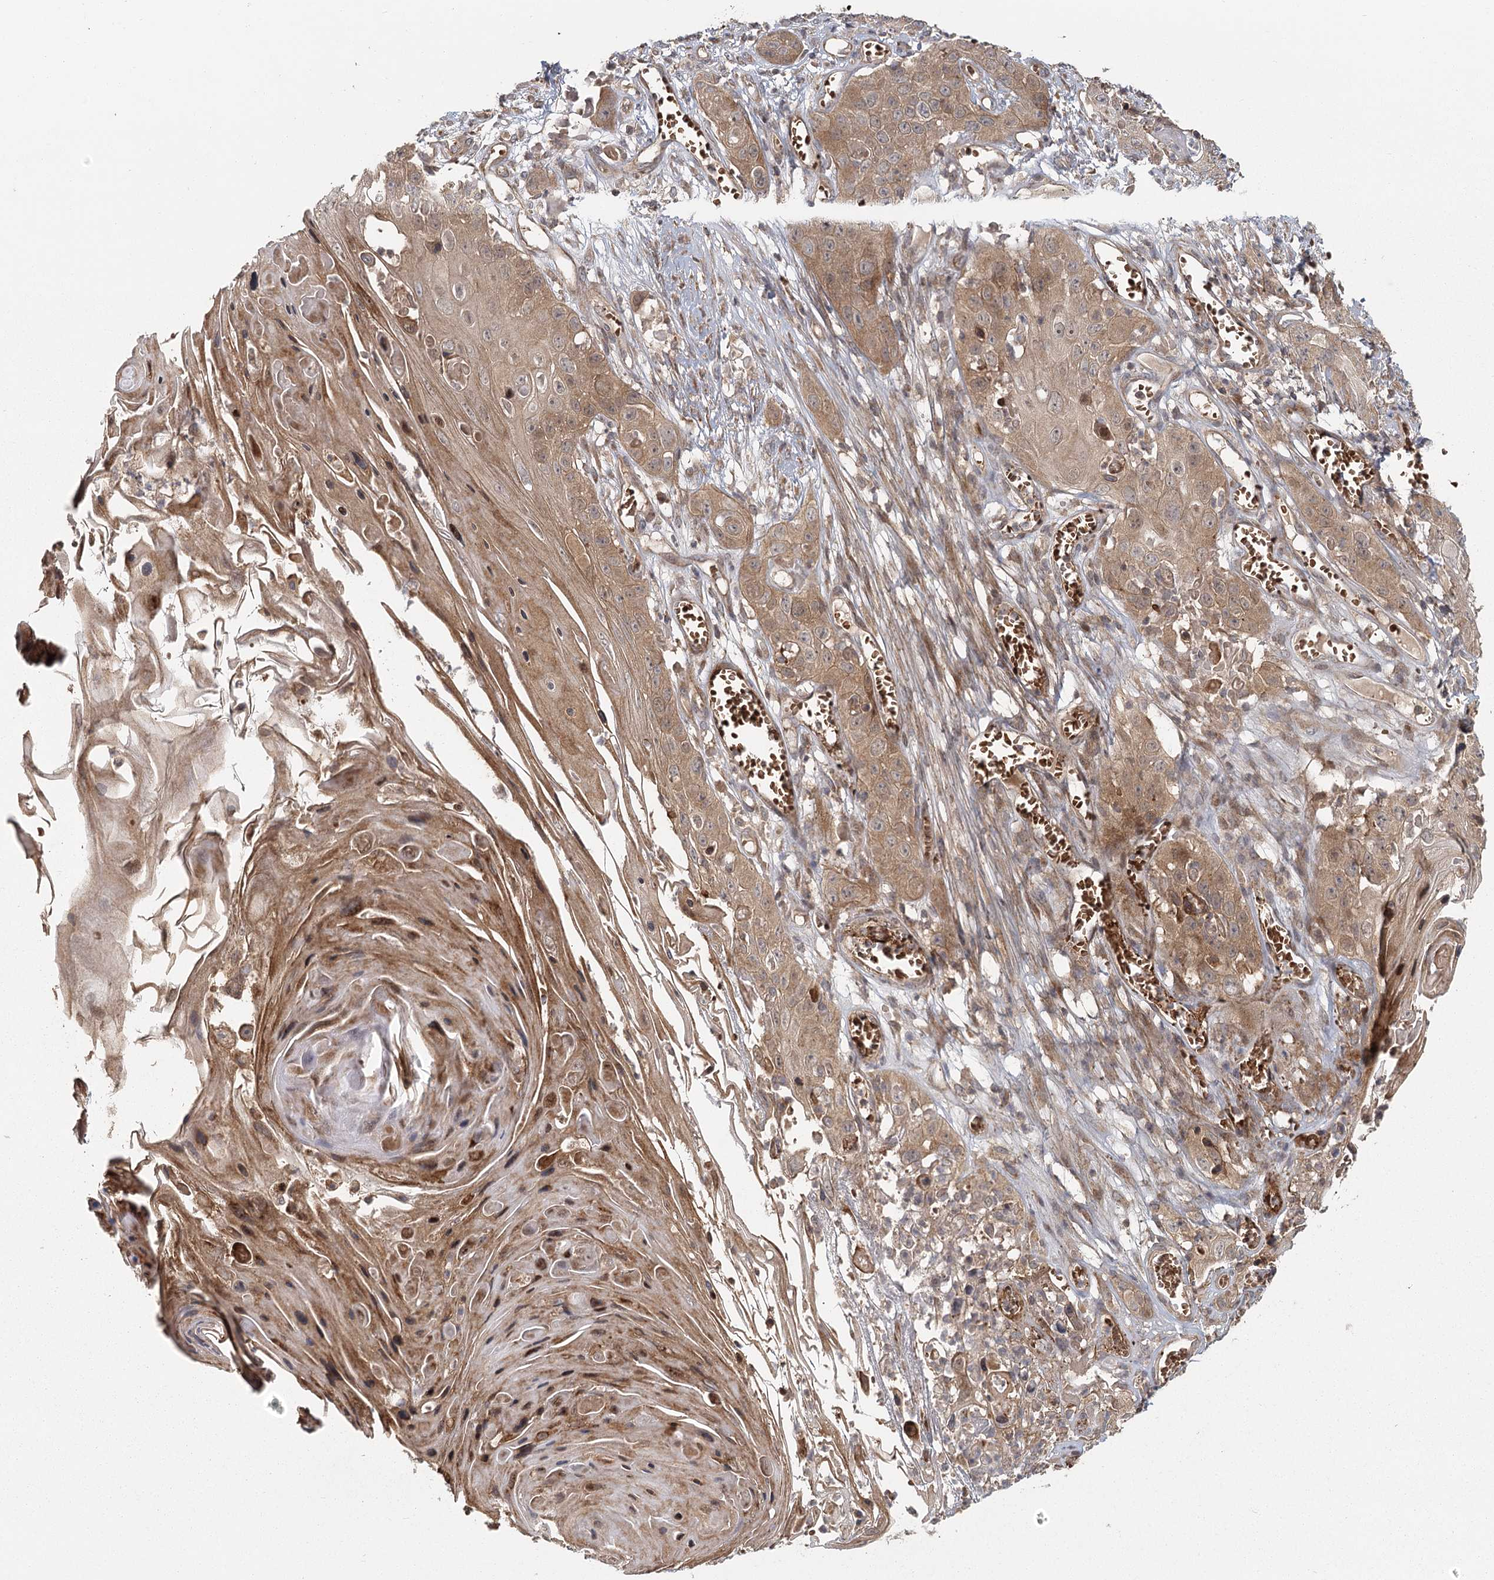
{"staining": {"intensity": "moderate", "quantity": ">75%", "location": "cytoplasmic/membranous"}, "tissue": "skin cancer", "cell_type": "Tumor cells", "image_type": "cancer", "snomed": [{"axis": "morphology", "description": "Squamous cell carcinoma, NOS"}, {"axis": "topography", "description": "Skin"}], "caption": "DAB (3,3'-diaminobenzidine) immunohistochemical staining of human skin cancer demonstrates moderate cytoplasmic/membranous protein staining in about >75% of tumor cells.", "gene": "RAPGEF6", "patient": {"sex": "male", "age": 55}}